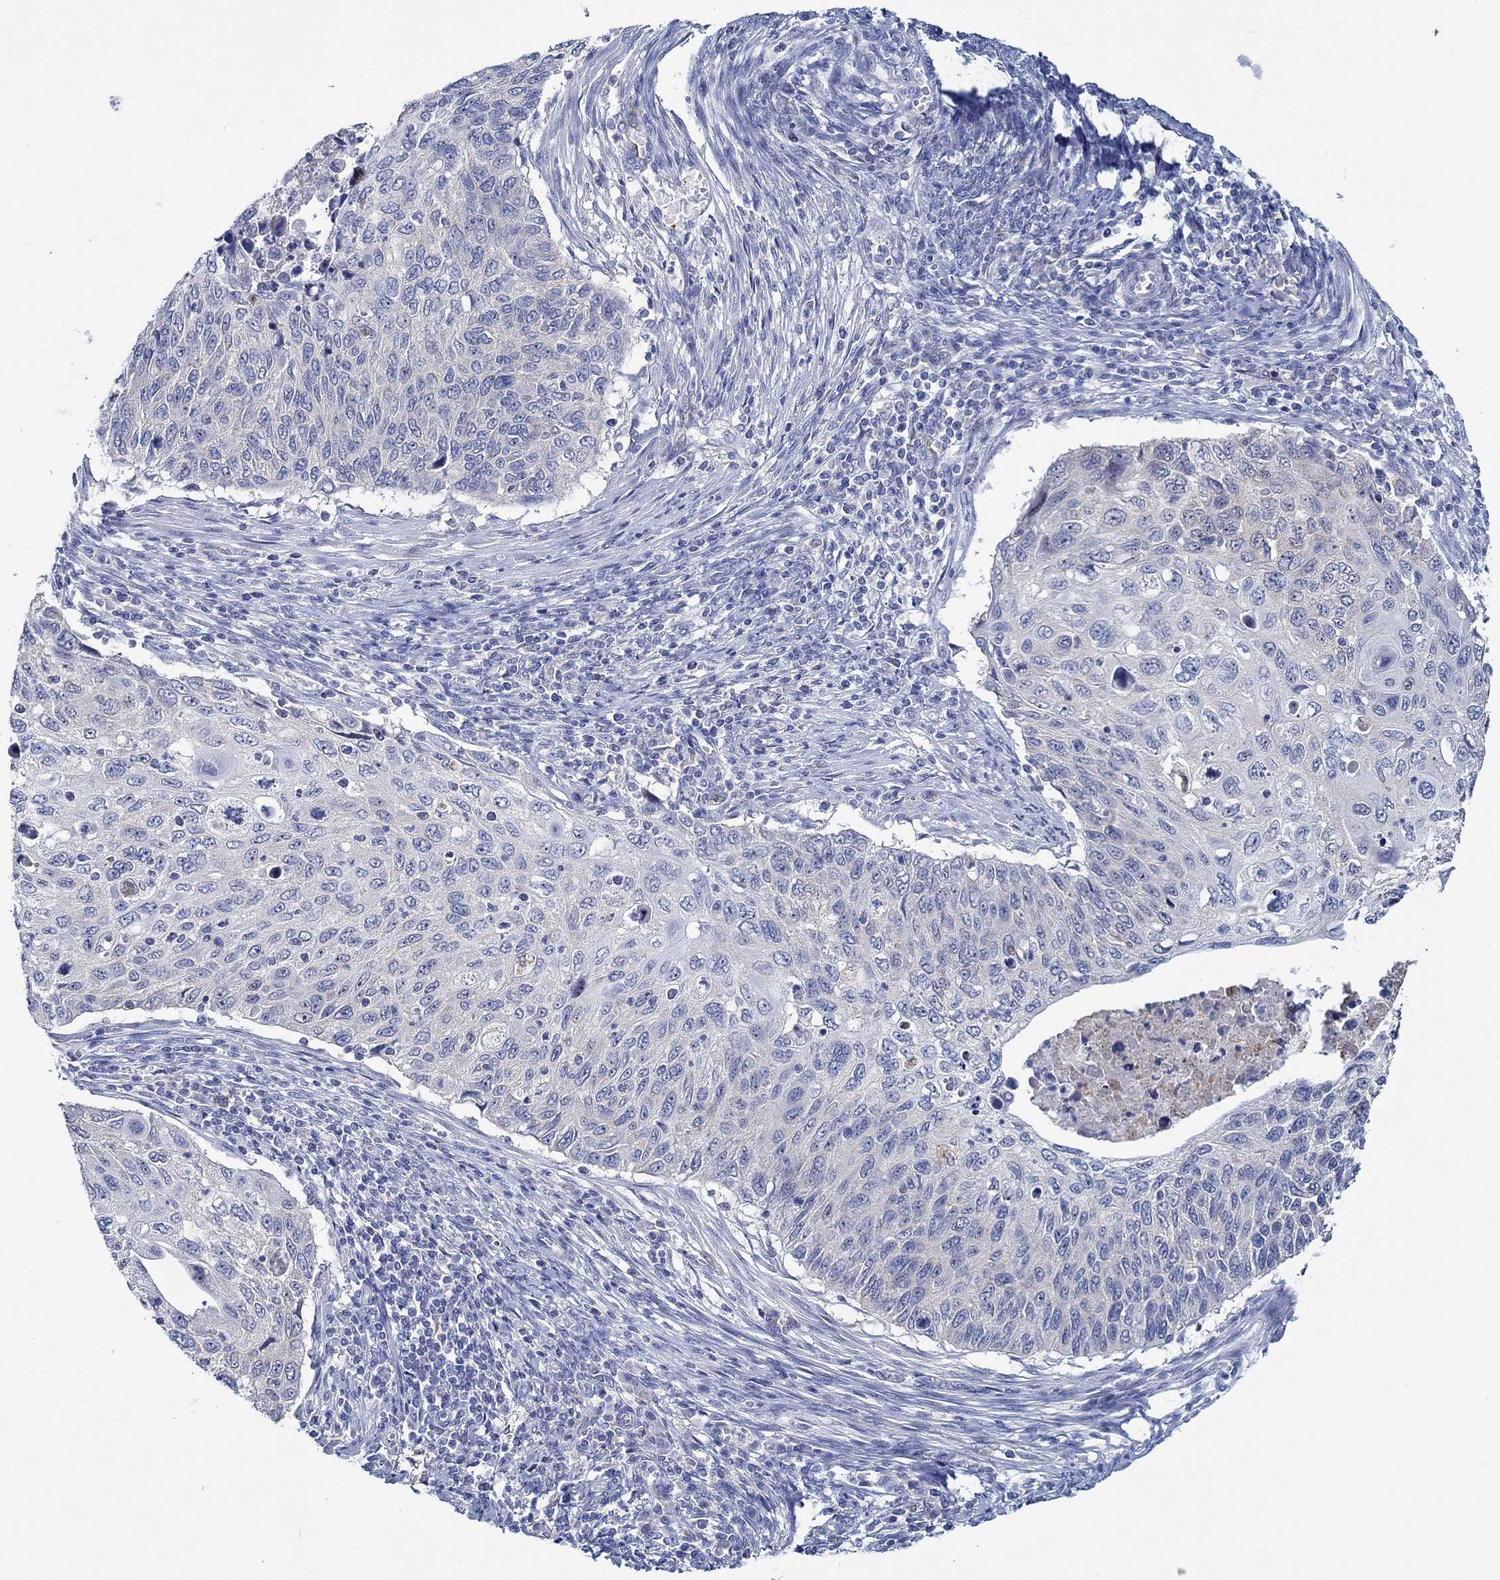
{"staining": {"intensity": "negative", "quantity": "none", "location": "none"}, "tissue": "cervical cancer", "cell_type": "Tumor cells", "image_type": "cancer", "snomed": [{"axis": "morphology", "description": "Squamous cell carcinoma, NOS"}, {"axis": "topography", "description": "Cervix"}], "caption": "Histopathology image shows no protein expression in tumor cells of cervical cancer tissue.", "gene": "SLC27A3", "patient": {"sex": "female", "age": 70}}